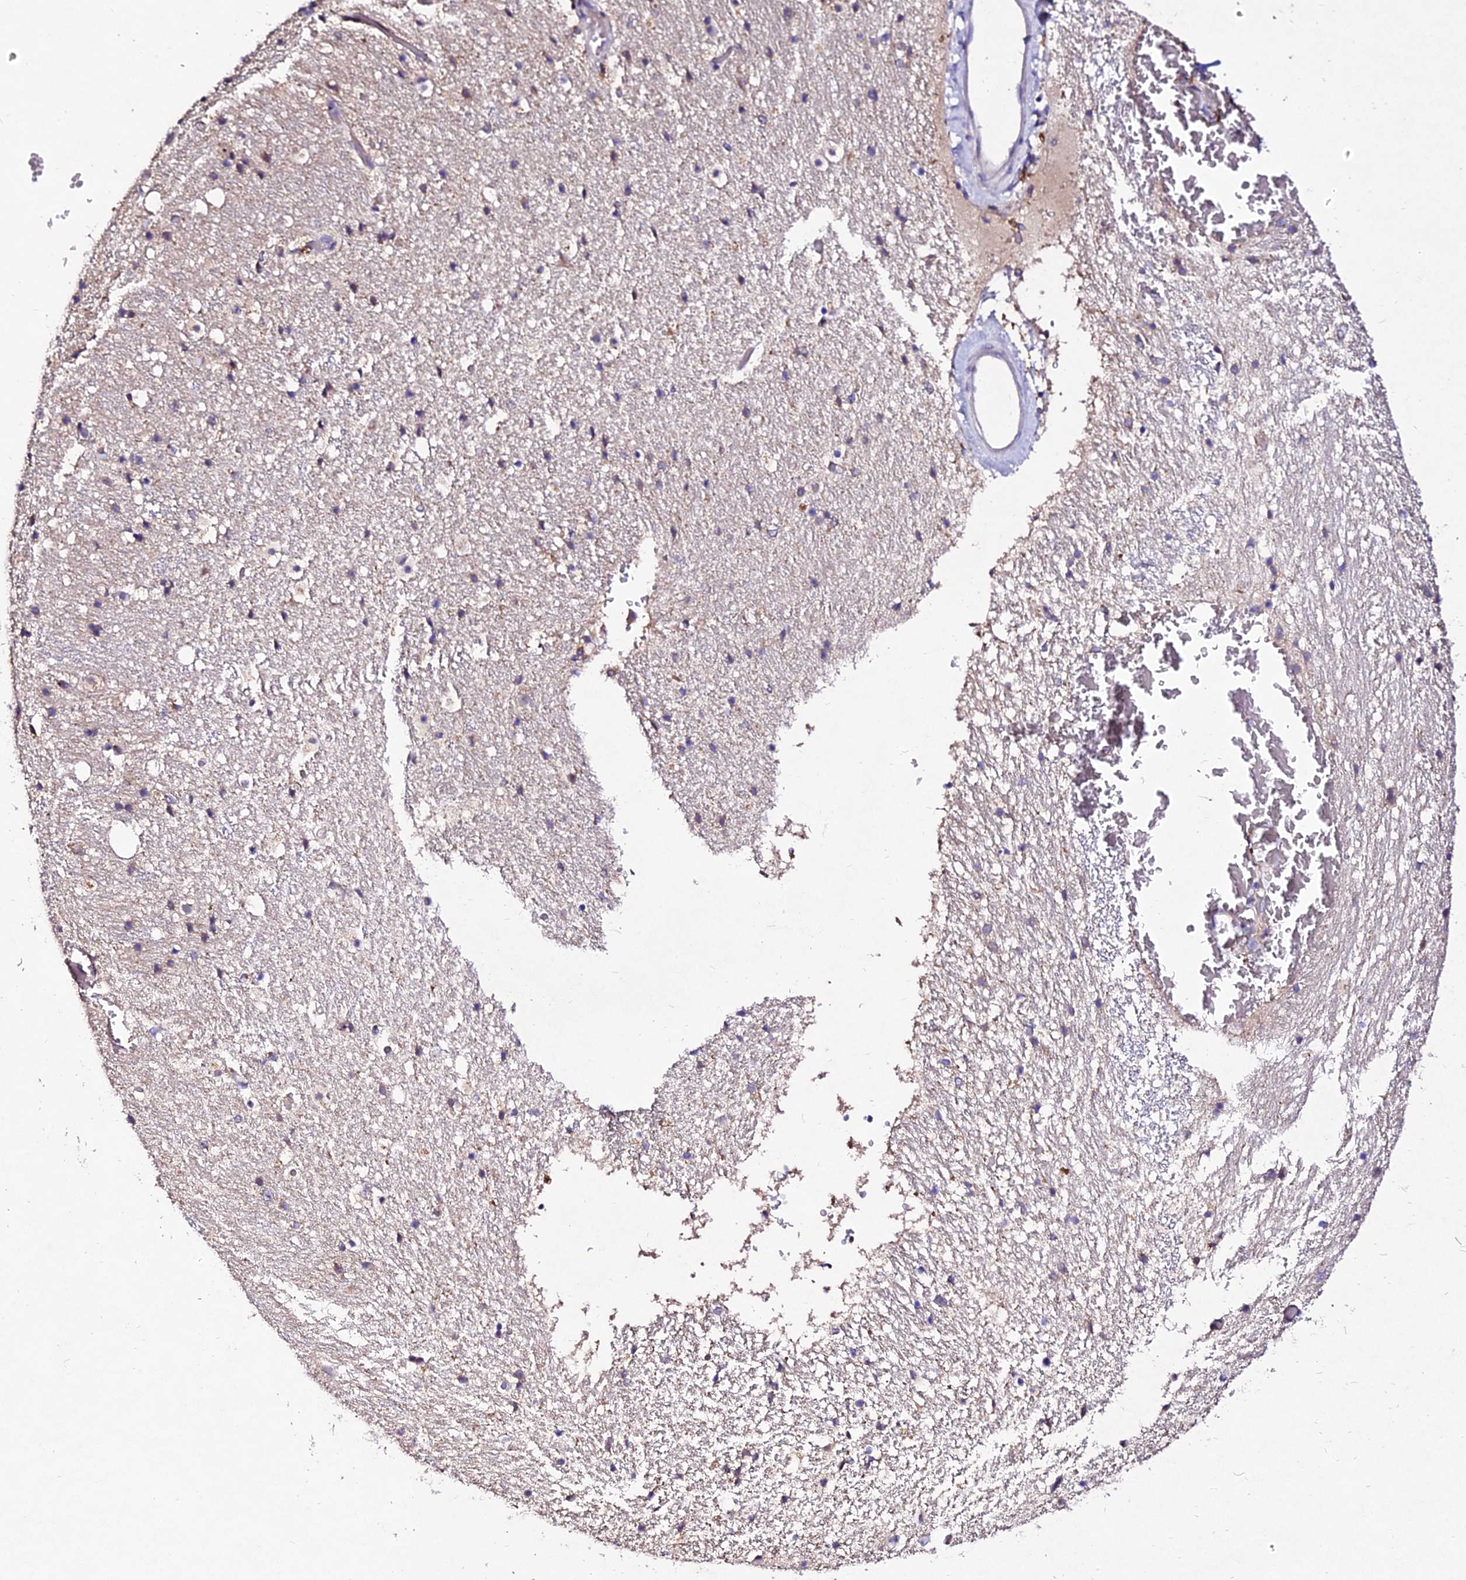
{"staining": {"intensity": "weak", "quantity": "<25%", "location": "cytoplasmic/membranous"}, "tissue": "hippocampus", "cell_type": "Glial cells", "image_type": "normal", "snomed": [{"axis": "morphology", "description": "Normal tissue, NOS"}, {"axis": "topography", "description": "Hippocampus"}], "caption": "DAB (3,3'-diaminobenzidine) immunohistochemical staining of benign human hippocampus shows no significant positivity in glial cells.", "gene": "AP3M1", "patient": {"sex": "female", "age": 52}}